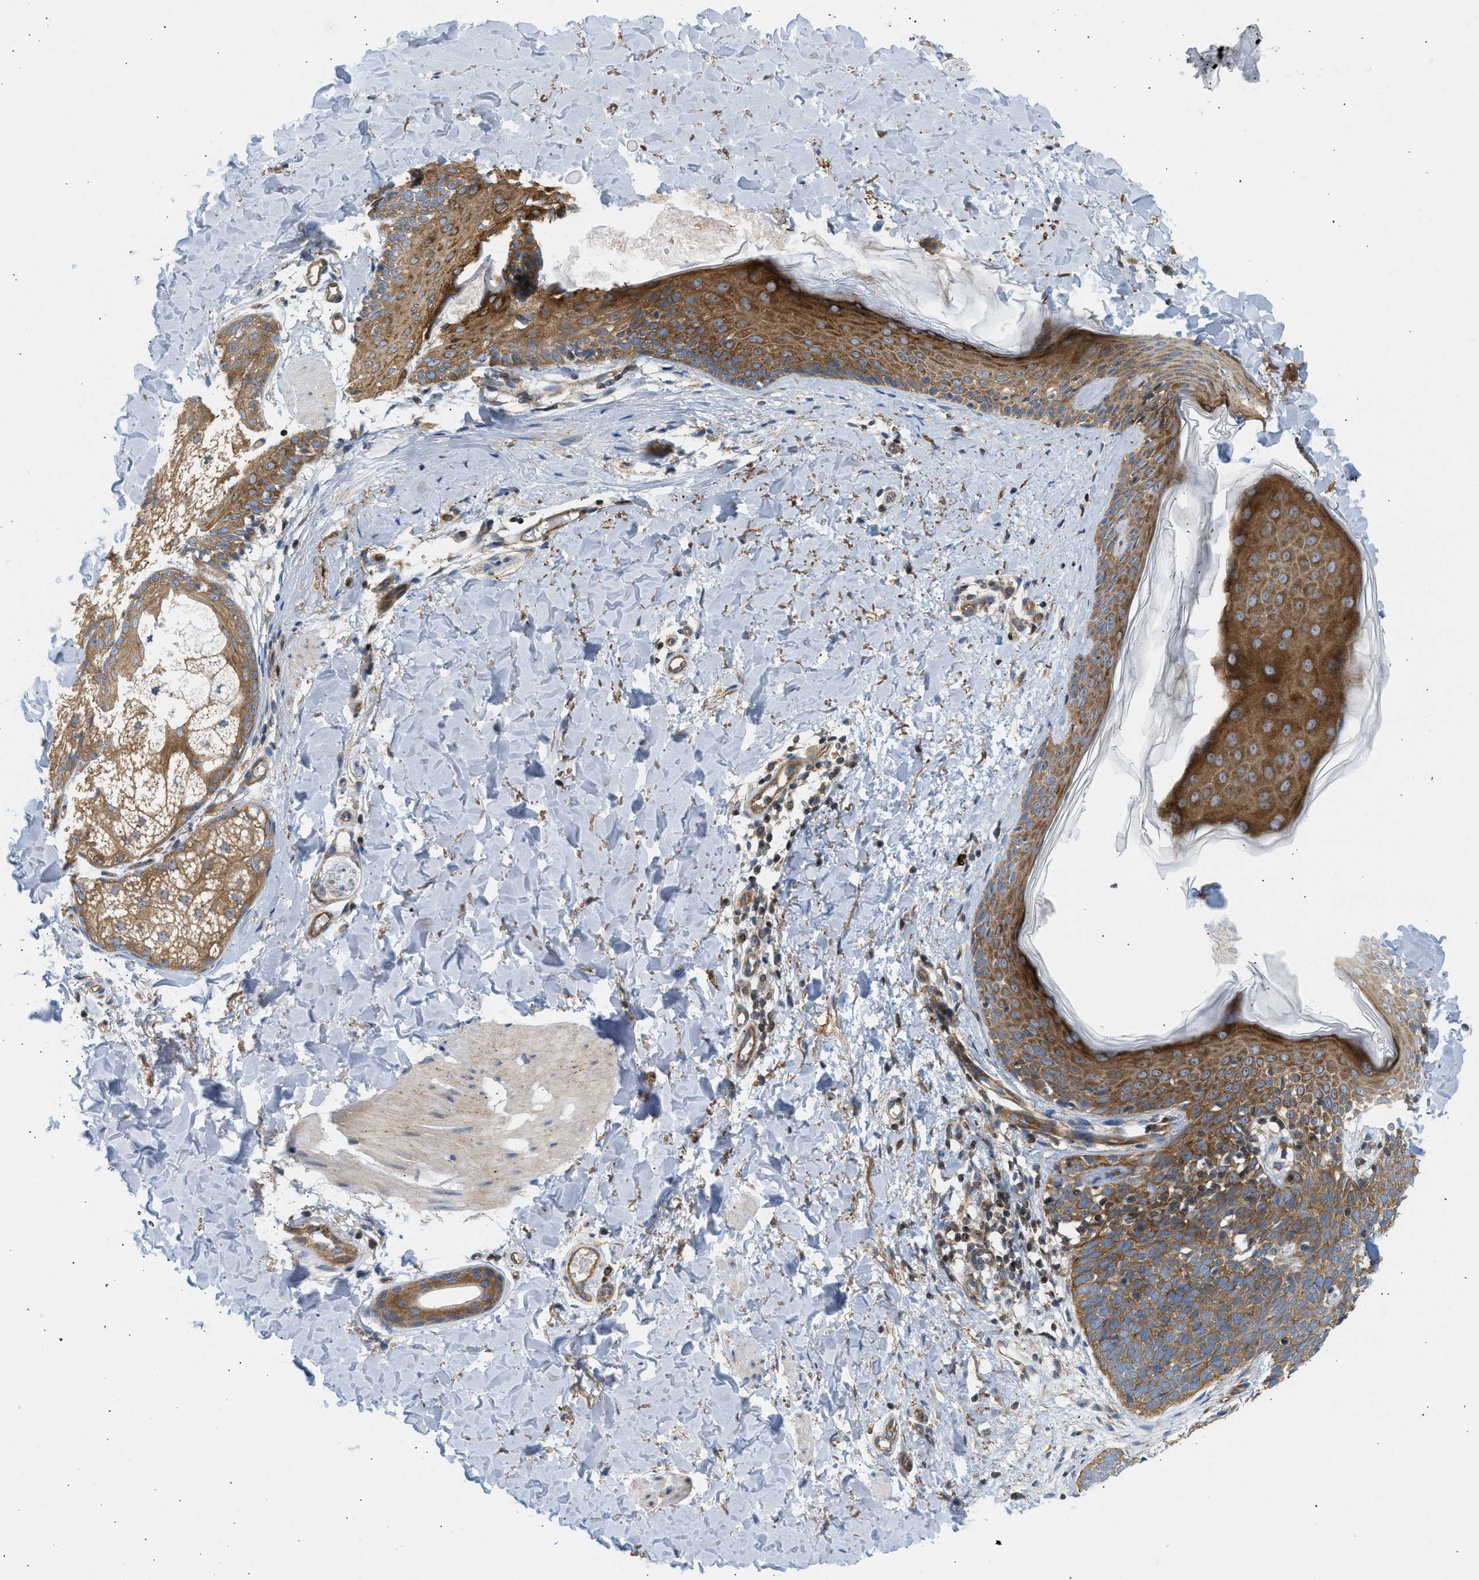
{"staining": {"intensity": "moderate", "quantity": ">75%", "location": "cytoplasmic/membranous"}, "tissue": "skin cancer", "cell_type": "Tumor cells", "image_type": "cancer", "snomed": [{"axis": "morphology", "description": "Basal cell carcinoma"}, {"axis": "topography", "description": "Skin"}], "caption": "Immunohistochemistry (IHC) (DAB) staining of skin cancer displays moderate cytoplasmic/membranous protein expression in about >75% of tumor cells.", "gene": "STRN", "patient": {"sex": "male", "age": 60}}